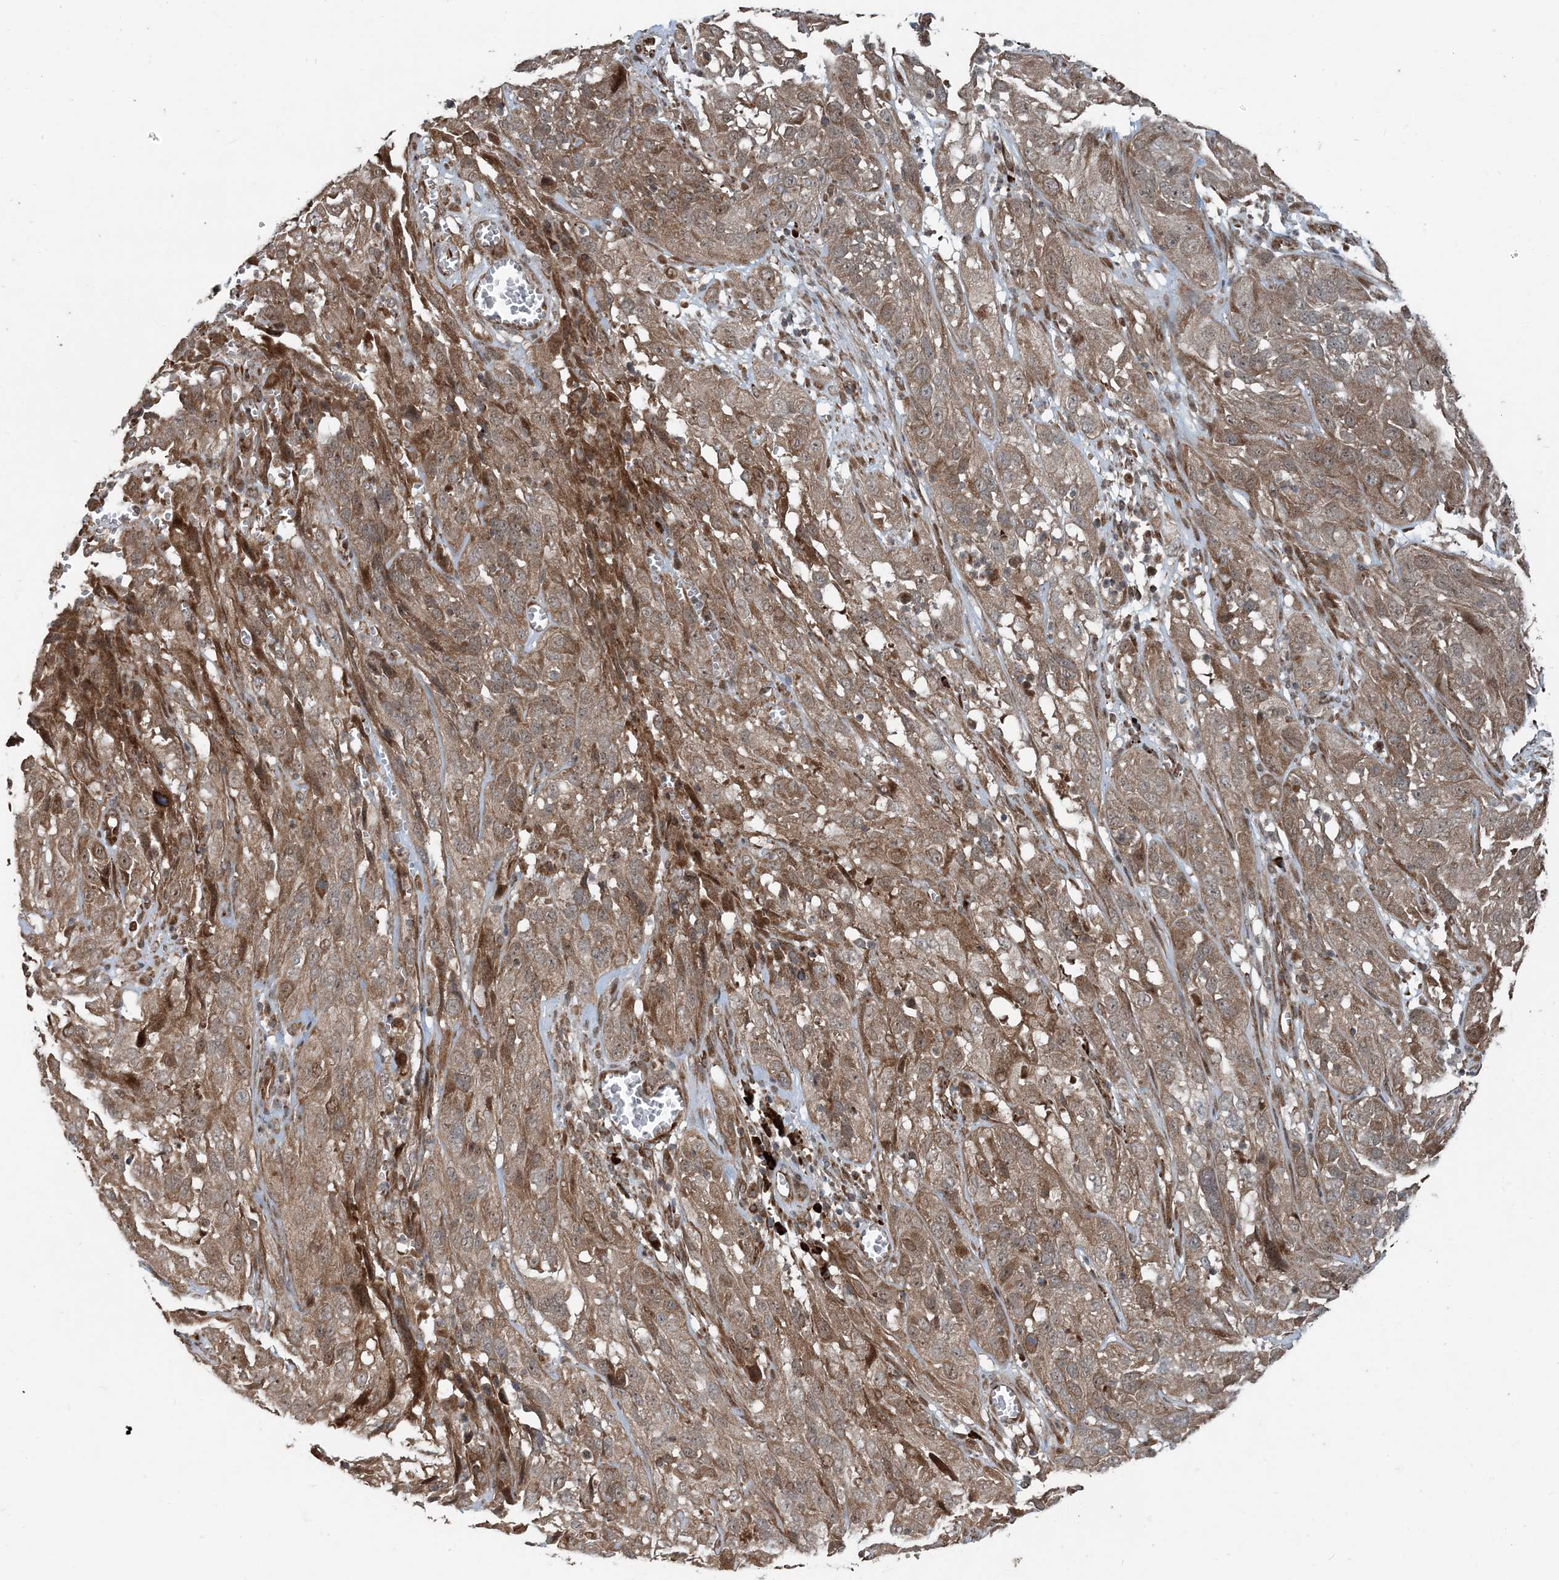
{"staining": {"intensity": "moderate", "quantity": ">75%", "location": "cytoplasmic/membranous"}, "tissue": "cervical cancer", "cell_type": "Tumor cells", "image_type": "cancer", "snomed": [{"axis": "morphology", "description": "Squamous cell carcinoma, NOS"}, {"axis": "topography", "description": "Cervix"}], "caption": "Immunohistochemistry (IHC) image of neoplastic tissue: squamous cell carcinoma (cervical) stained using IHC shows medium levels of moderate protein expression localized specifically in the cytoplasmic/membranous of tumor cells, appearing as a cytoplasmic/membranous brown color.", "gene": "EDEM2", "patient": {"sex": "female", "age": 32}}